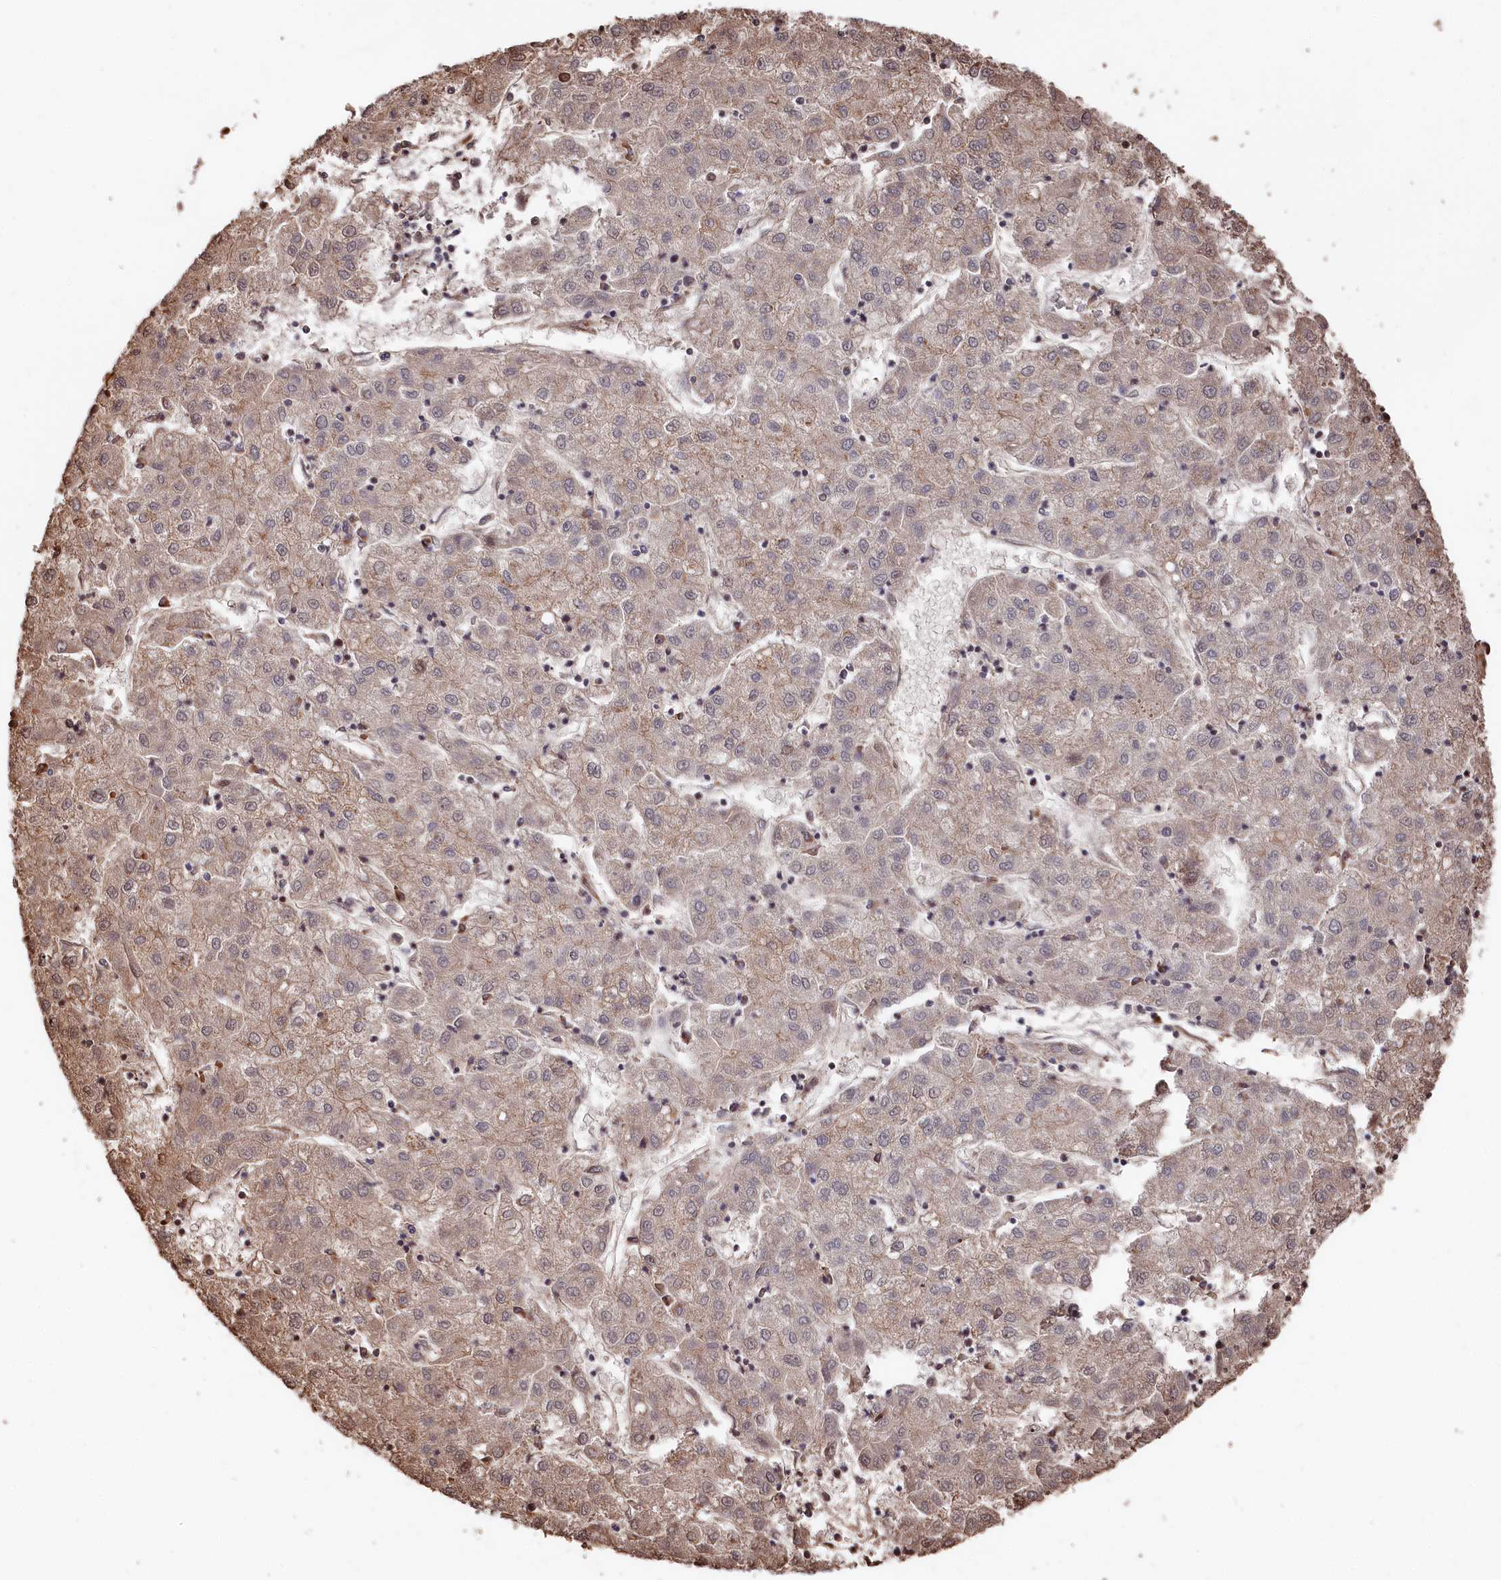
{"staining": {"intensity": "weak", "quantity": "25%-75%", "location": "cytoplasmic/membranous"}, "tissue": "liver cancer", "cell_type": "Tumor cells", "image_type": "cancer", "snomed": [{"axis": "morphology", "description": "Carcinoma, Hepatocellular, NOS"}, {"axis": "topography", "description": "Liver"}], "caption": "IHC photomicrograph of neoplastic tissue: hepatocellular carcinoma (liver) stained using immunohistochemistry (IHC) shows low levels of weak protein expression localized specifically in the cytoplasmic/membranous of tumor cells, appearing as a cytoplasmic/membranous brown color.", "gene": "TNKS1BP1", "patient": {"sex": "male", "age": 72}}